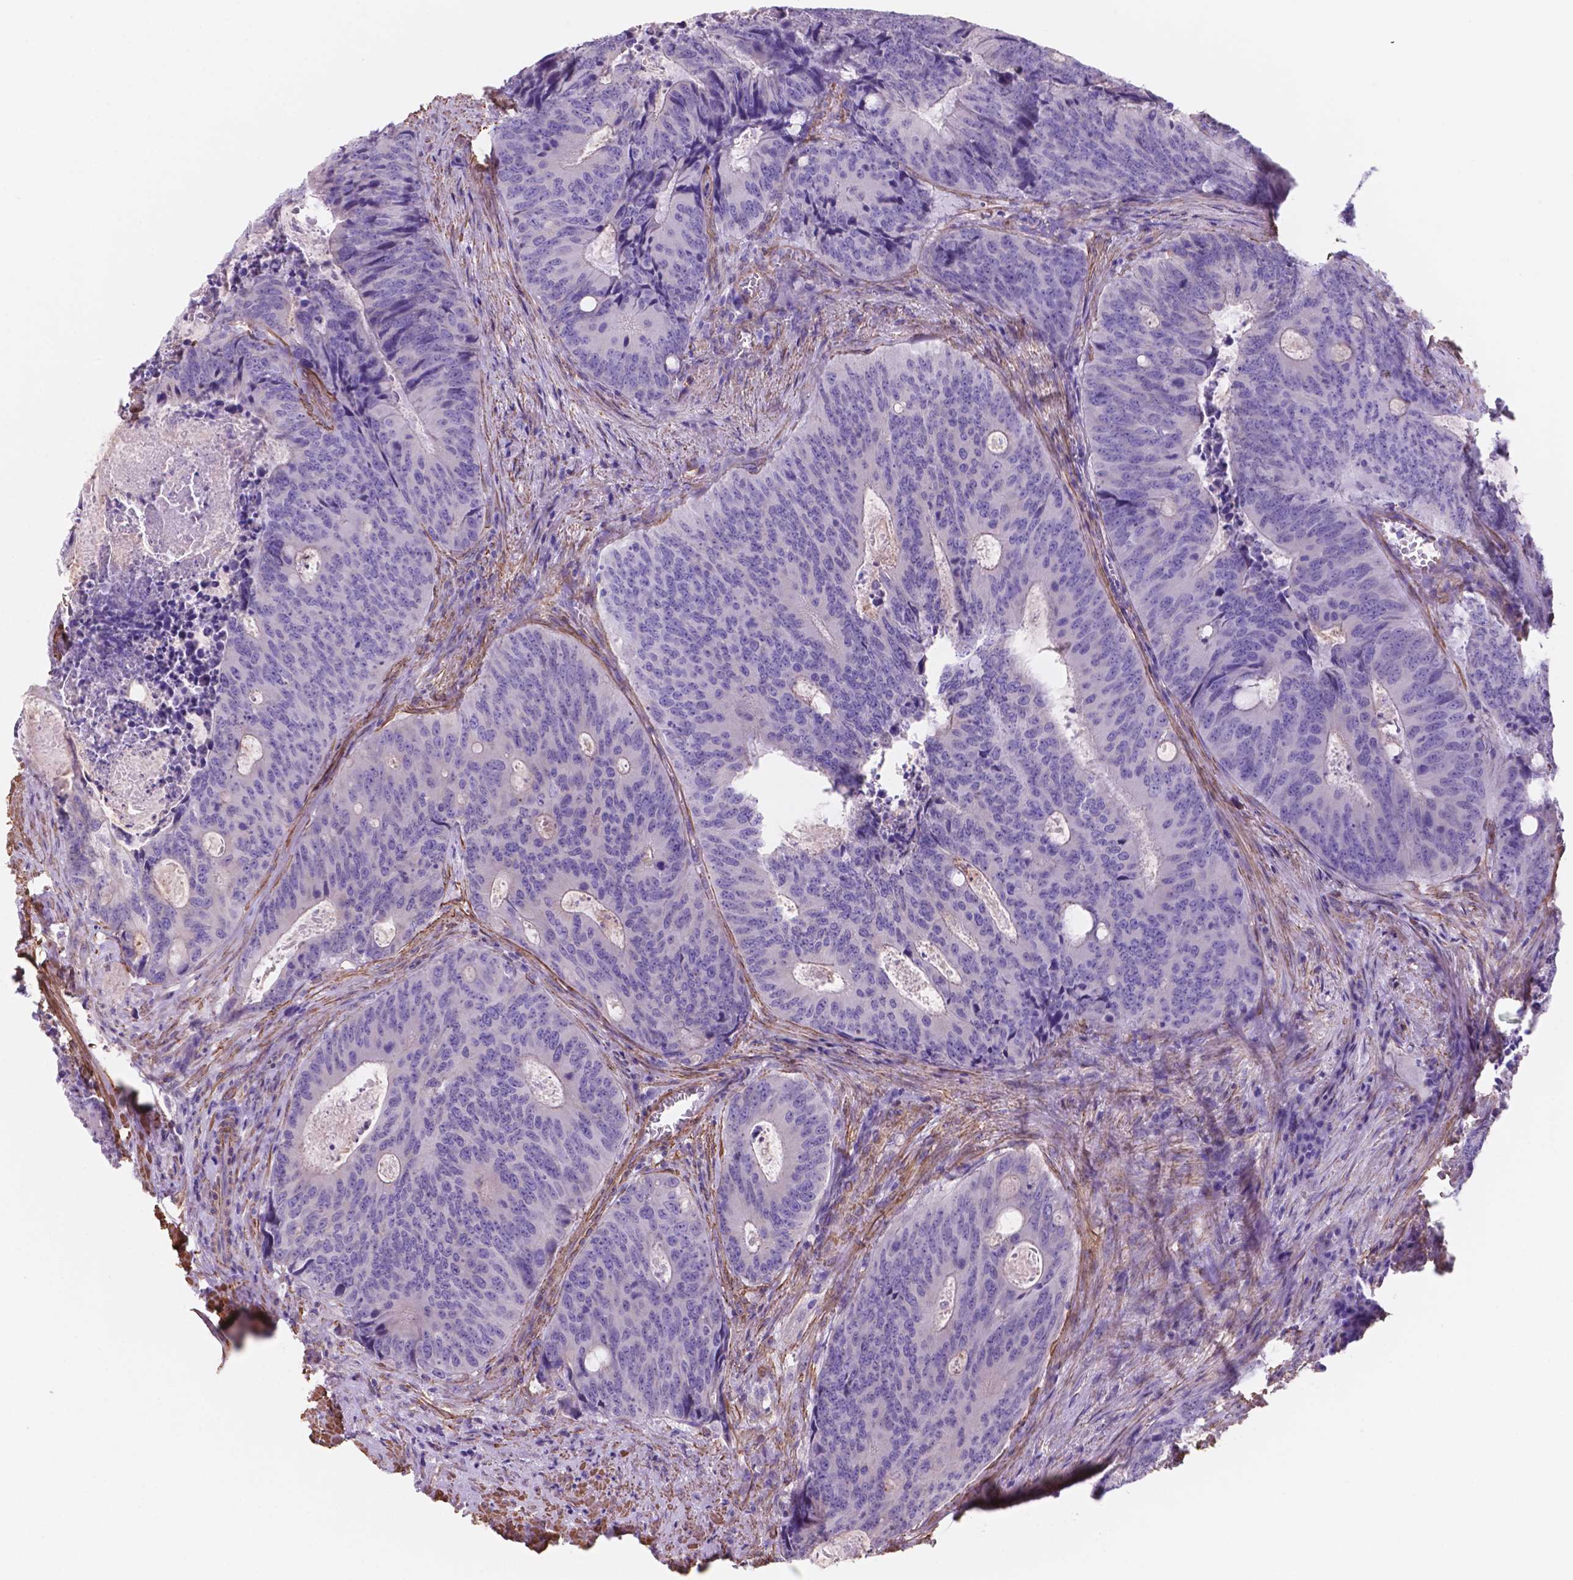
{"staining": {"intensity": "negative", "quantity": "none", "location": "none"}, "tissue": "colorectal cancer", "cell_type": "Tumor cells", "image_type": "cancer", "snomed": [{"axis": "morphology", "description": "Adenocarcinoma, NOS"}, {"axis": "topography", "description": "Colon"}], "caption": "Tumor cells show no significant expression in adenocarcinoma (colorectal).", "gene": "TOR2A", "patient": {"sex": "male", "age": 67}}